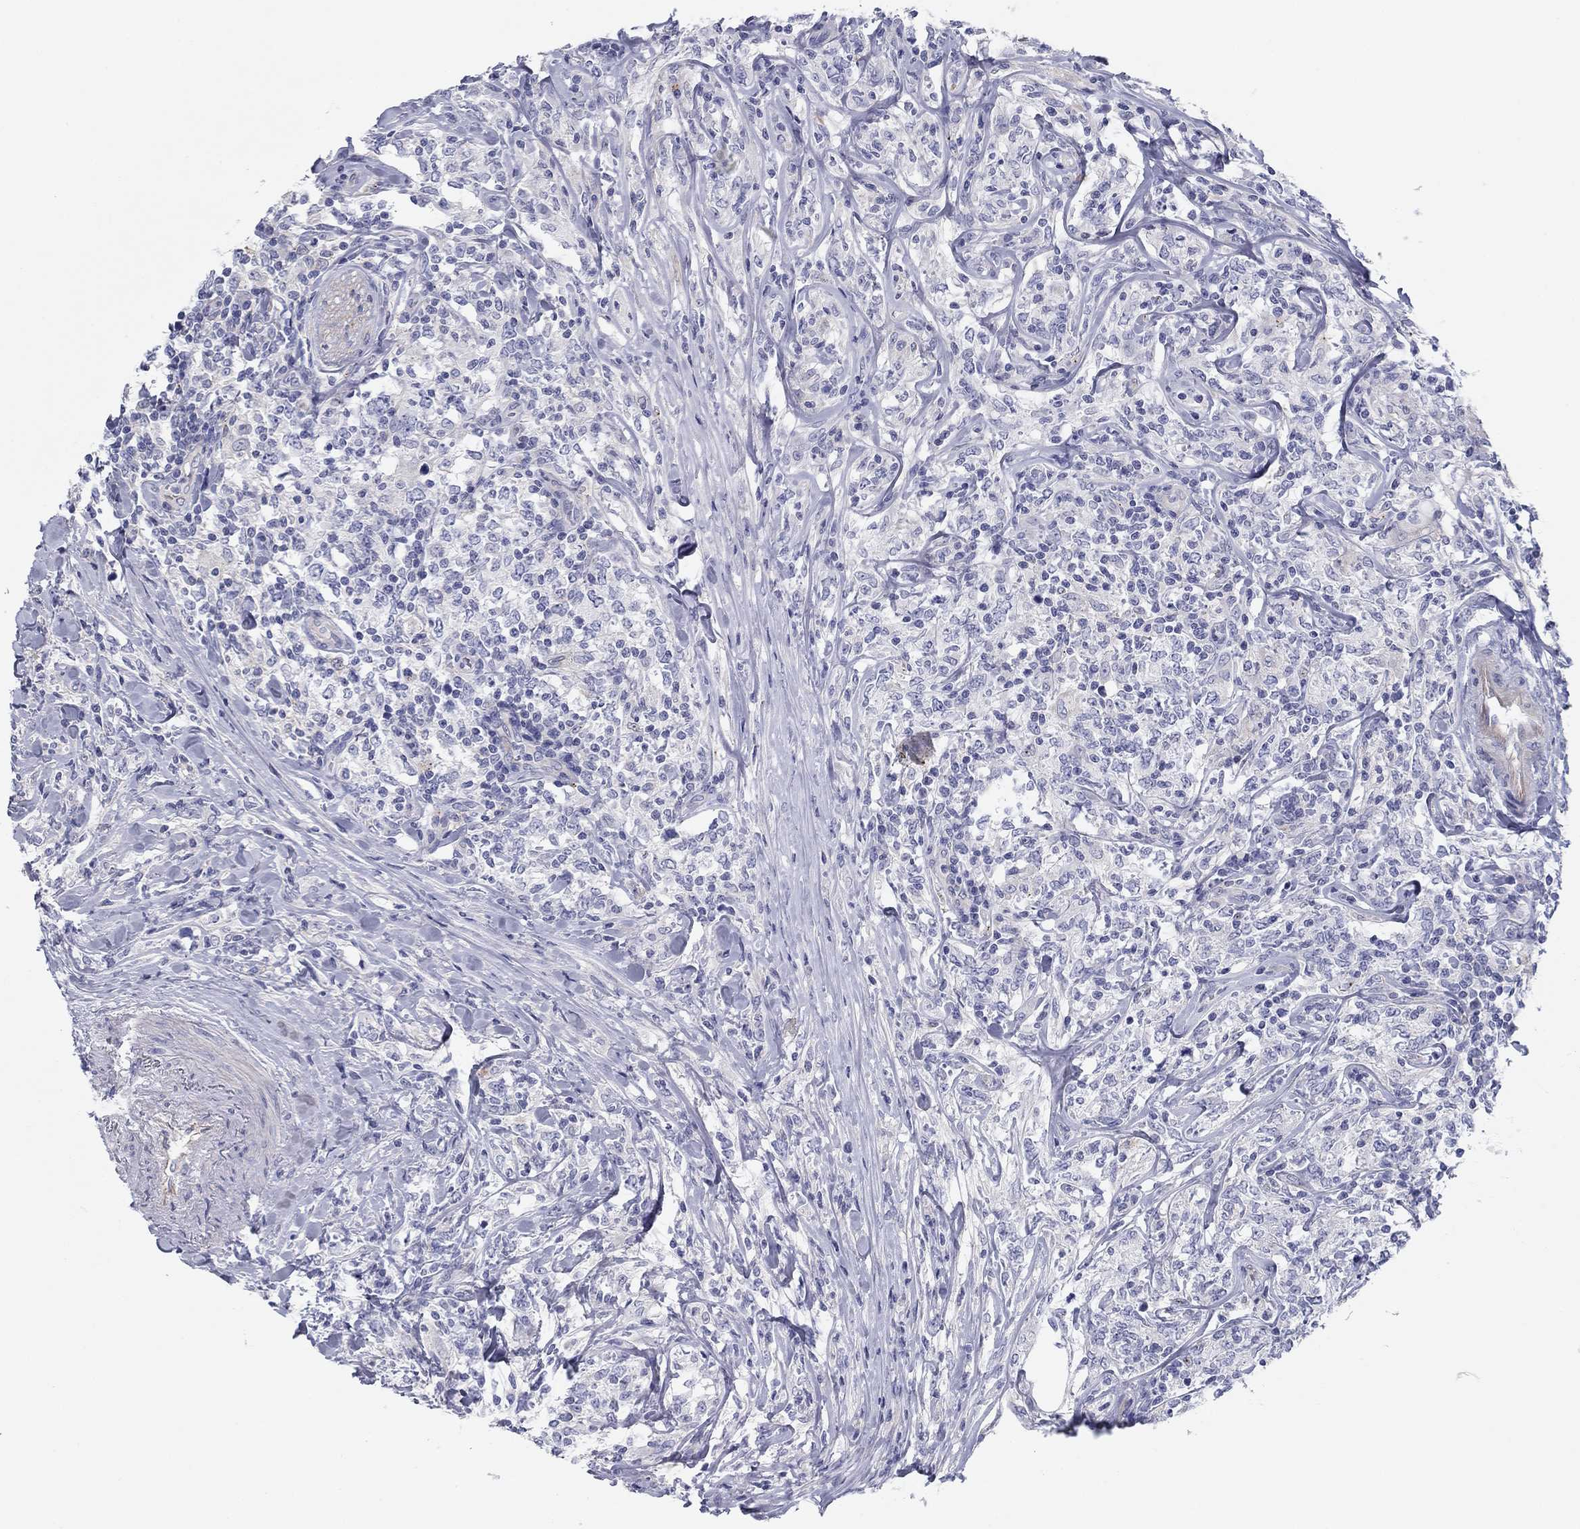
{"staining": {"intensity": "negative", "quantity": "none", "location": "none"}, "tissue": "lymphoma", "cell_type": "Tumor cells", "image_type": "cancer", "snomed": [{"axis": "morphology", "description": "Malignant lymphoma, non-Hodgkin's type, High grade"}, {"axis": "topography", "description": "Lymph node"}], "caption": "Immunohistochemistry (IHC) of malignant lymphoma, non-Hodgkin's type (high-grade) displays no staining in tumor cells.", "gene": "SEPTIN3", "patient": {"sex": "female", "age": 84}}